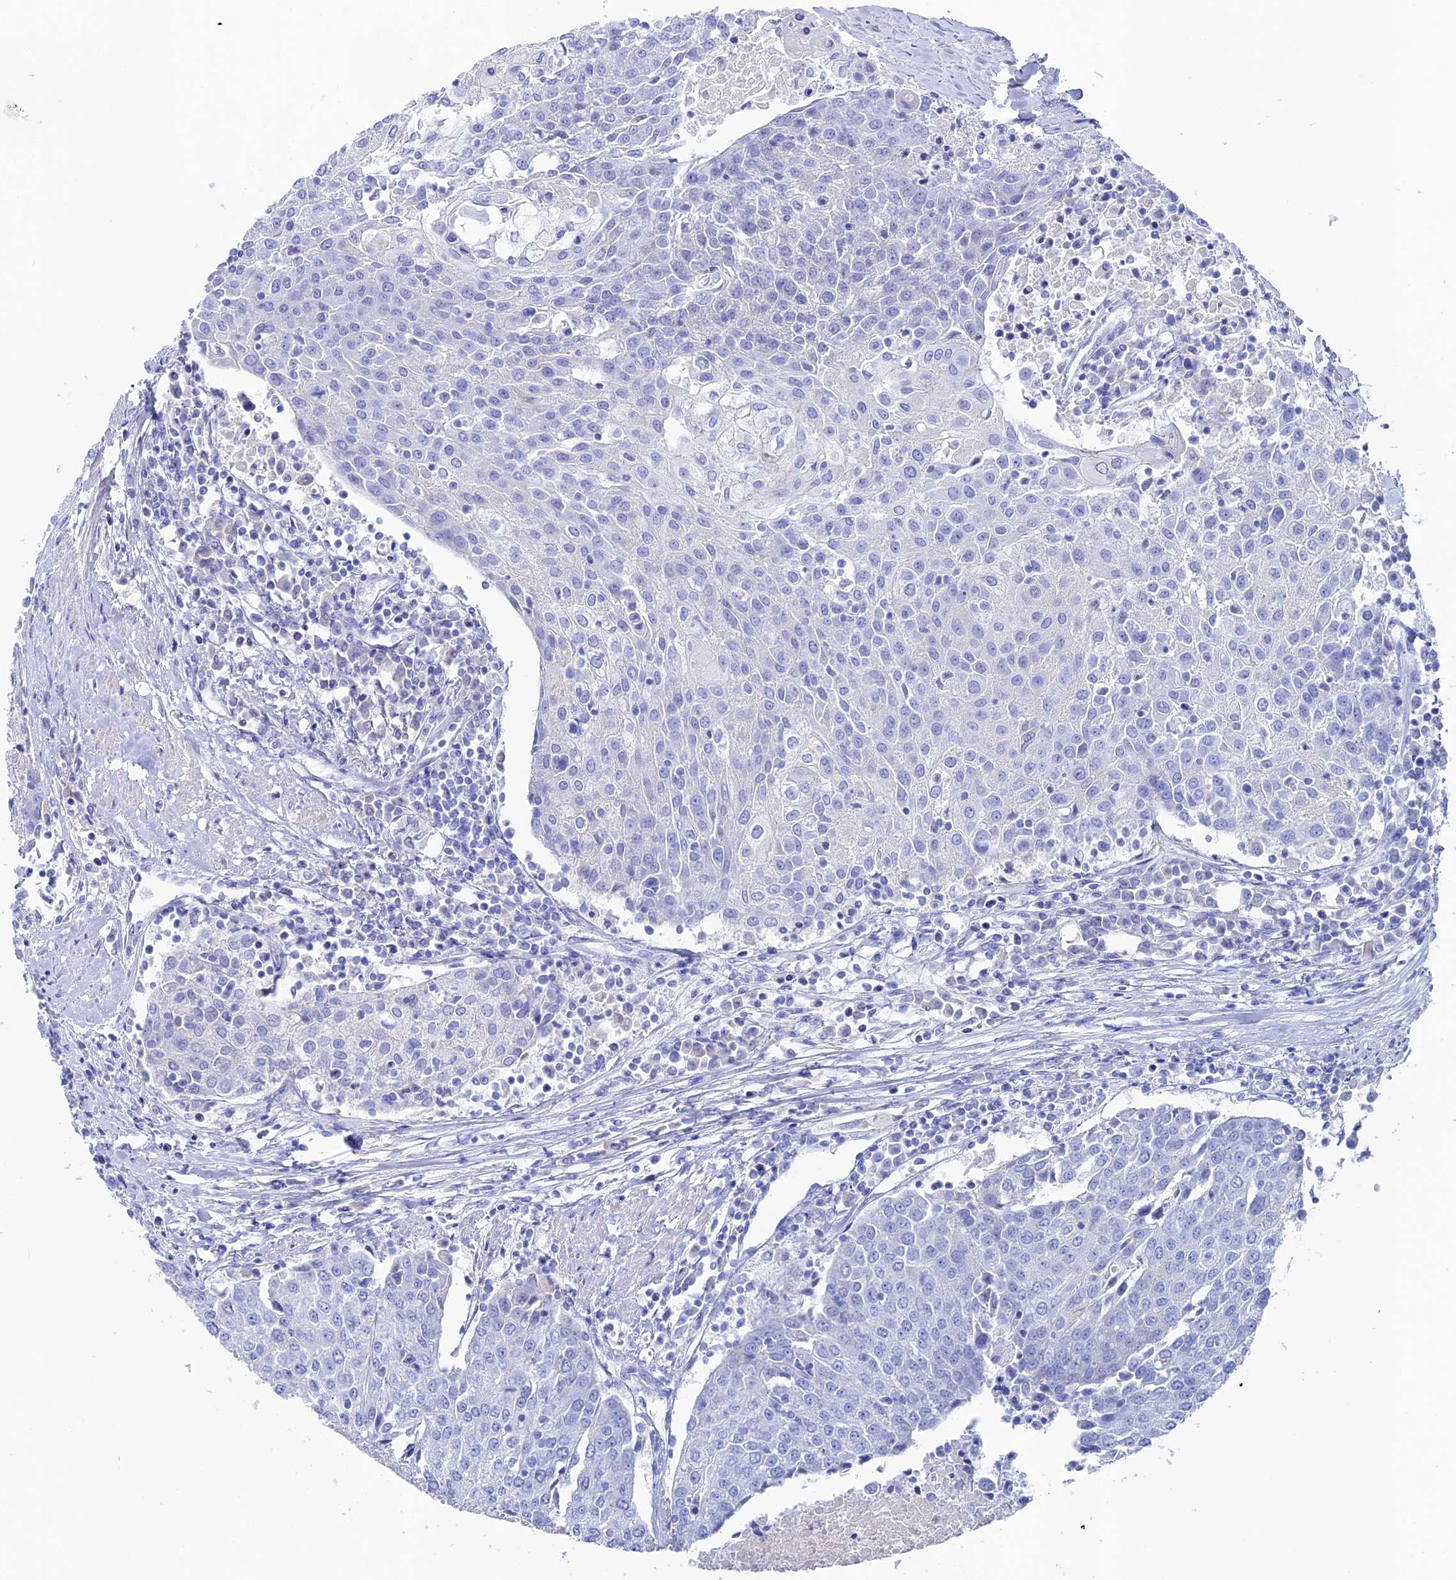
{"staining": {"intensity": "negative", "quantity": "none", "location": "none"}, "tissue": "urothelial cancer", "cell_type": "Tumor cells", "image_type": "cancer", "snomed": [{"axis": "morphology", "description": "Urothelial carcinoma, High grade"}, {"axis": "topography", "description": "Urinary bladder"}], "caption": "IHC micrograph of human urothelial cancer stained for a protein (brown), which exhibits no expression in tumor cells.", "gene": "UNC119", "patient": {"sex": "female", "age": 85}}